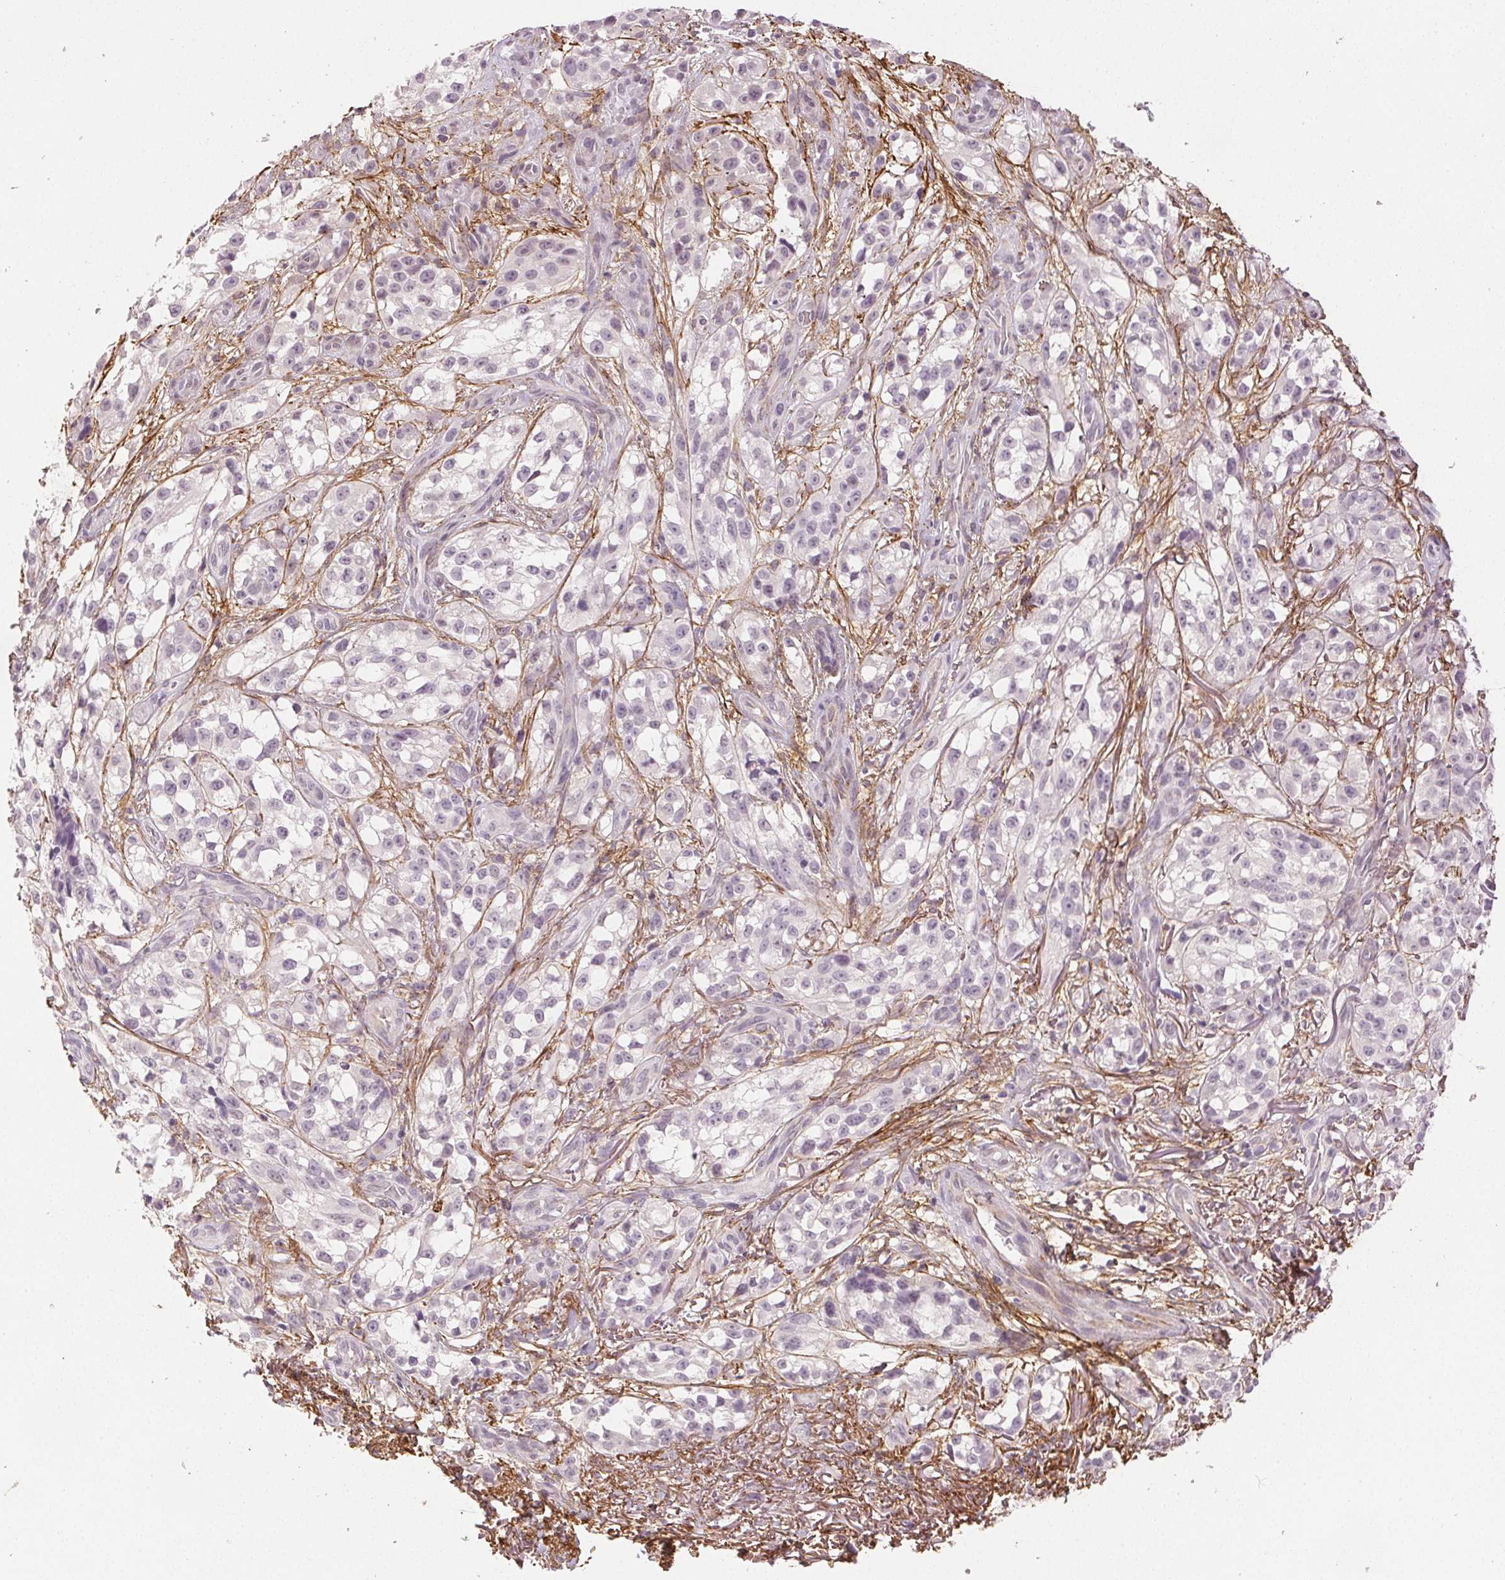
{"staining": {"intensity": "negative", "quantity": "none", "location": "none"}, "tissue": "melanoma", "cell_type": "Tumor cells", "image_type": "cancer", "snomed": [{"axis": "morphology", "description": "Malignant melanoma, NOS"}, {"axis": "topography", "description": "Skin"}], "caption": "The image exhibits no staining of tumor cells in melanoma.", "gene": "FBN1", "patient": {"sex": "female", "age": 85}}